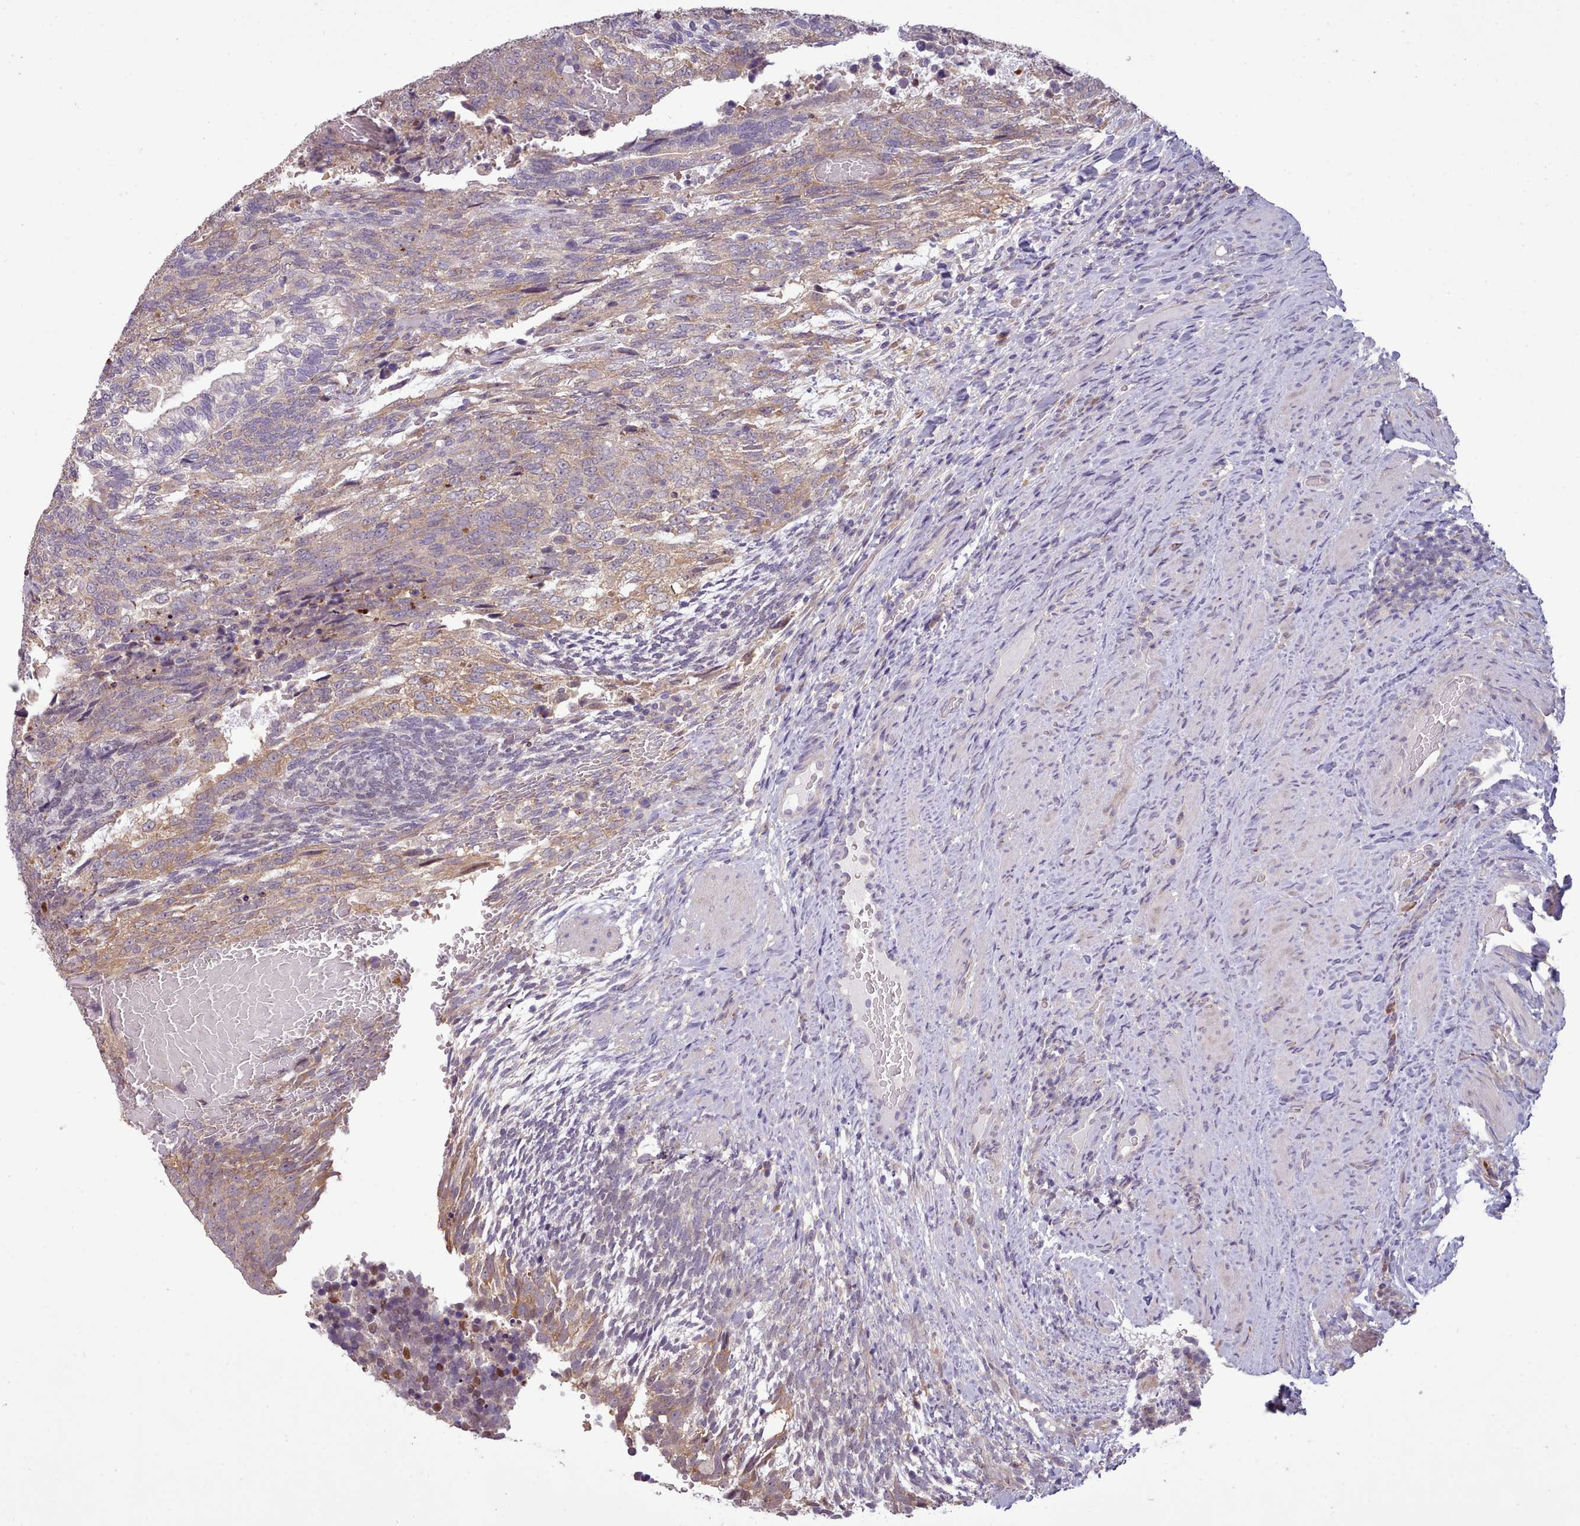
{"staining": {"intensity": "moderate", "quantity": ">75%", "location": "cytoplasmic/membranous"}, "tissue": "testis cancer", "cell_type": "Tumor cells", "image_type": "cancer", "snomed": [{"axis": "morphology", "description": "Carcinoma, Embryonal, NOS"}, {"axis": "topography", "description": "Testis"}], "caption": "The image shows immunohistochemical staining of embryonal carcinoma (testis). There is moderate cytoplasmic/membranous staining is appreciated in approximately >75% of tumor cells.", "gene": "DPF1", "patient": {"sex": "male", "age": 23}}